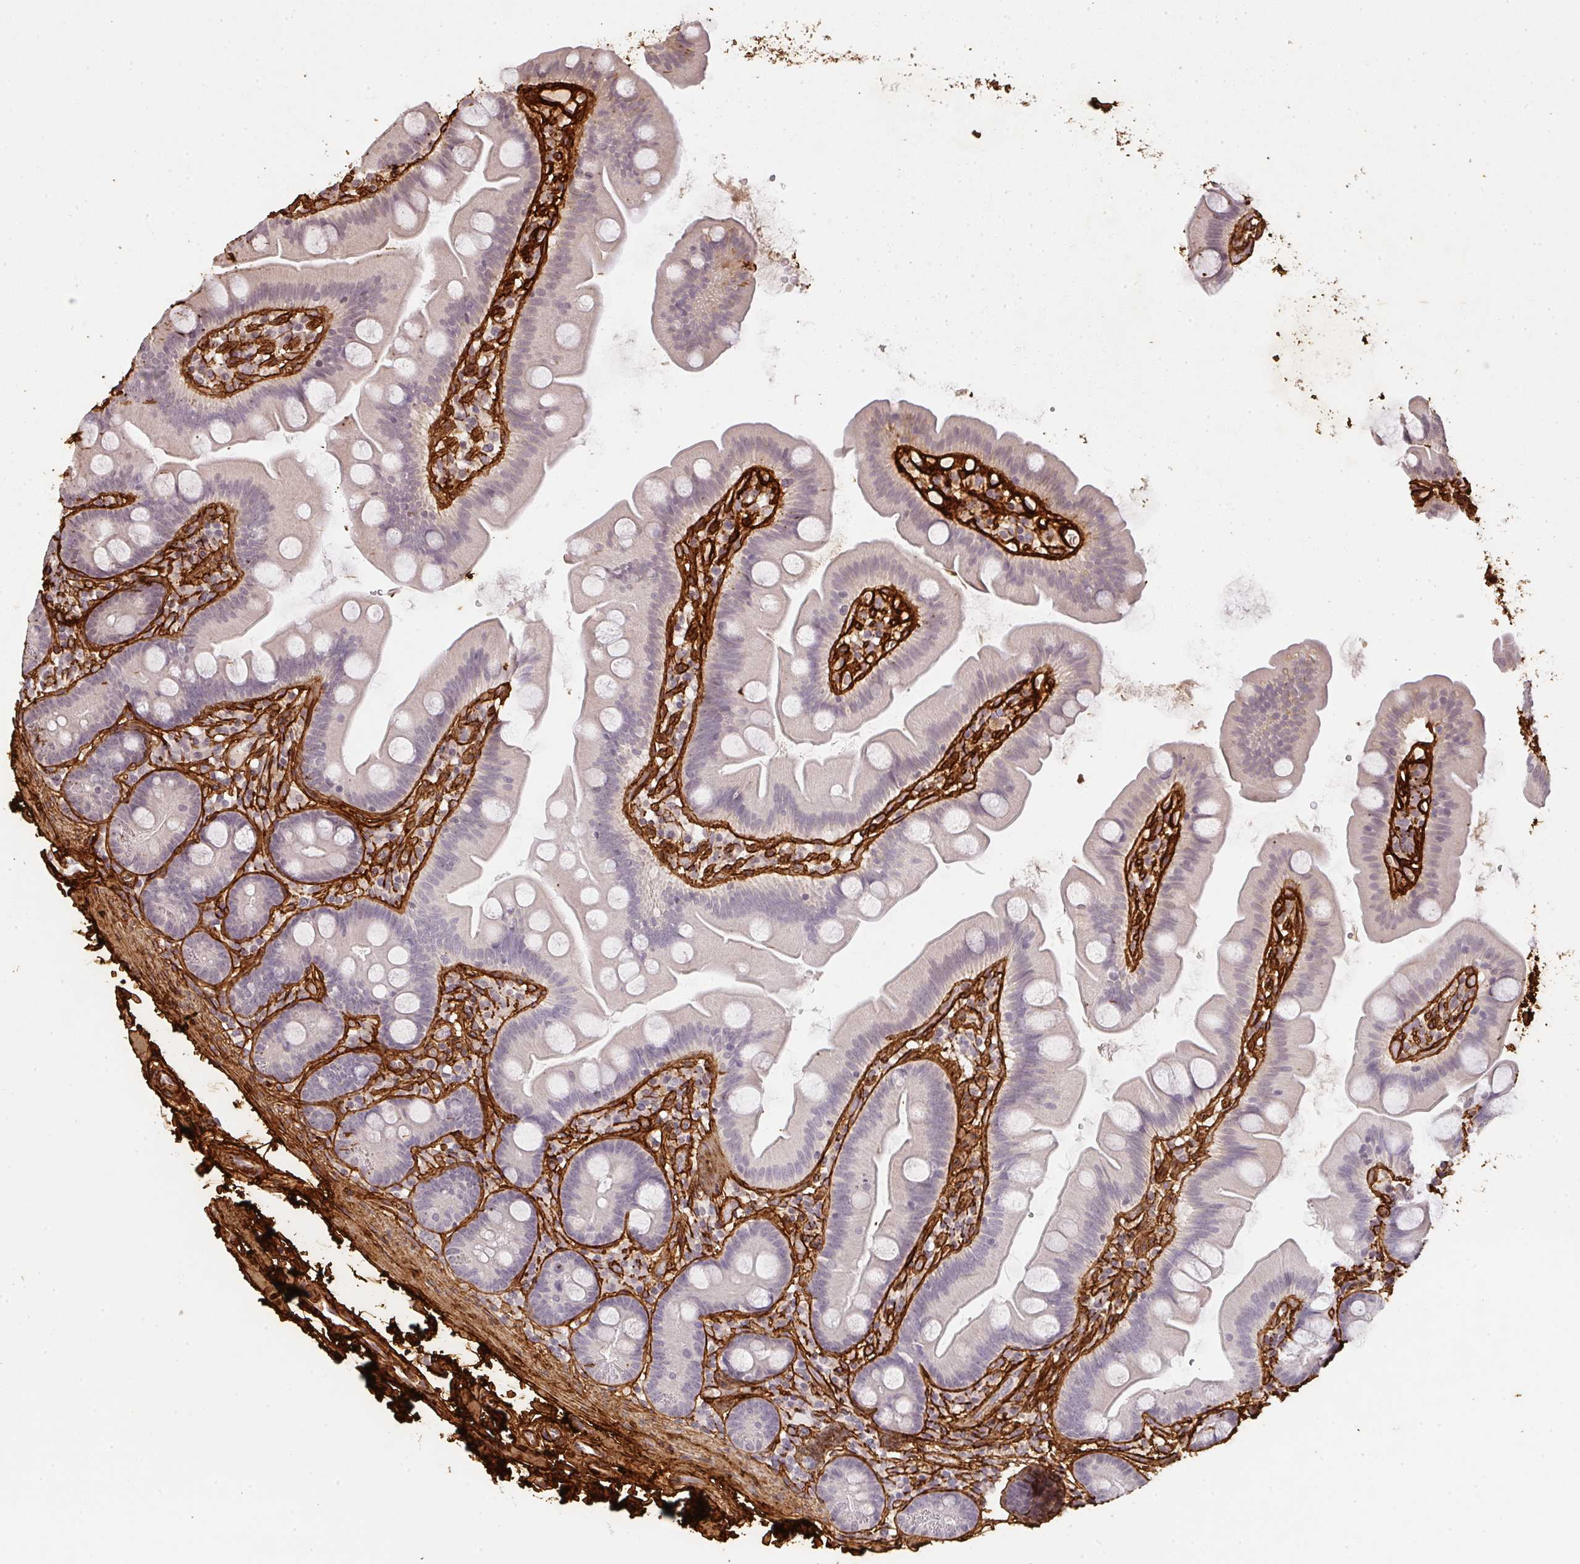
{"staining": {"intensity": "negative", "quantity": "none", "location": "none"}, "tissue": "small intestine", "cell_type": "Glandular cells", "image_type": "normal", "snomed": [{"axis": "morphology", "description": "Normal tissue, NOS"}, {"axis": "topography", "description": "Small intestine"}], "caption": "The photomicrograph reveals no staining of glandular cells in normal small intestine.", "gene": "COL3A1", "patient": {"sex": "female", "age": 68}}